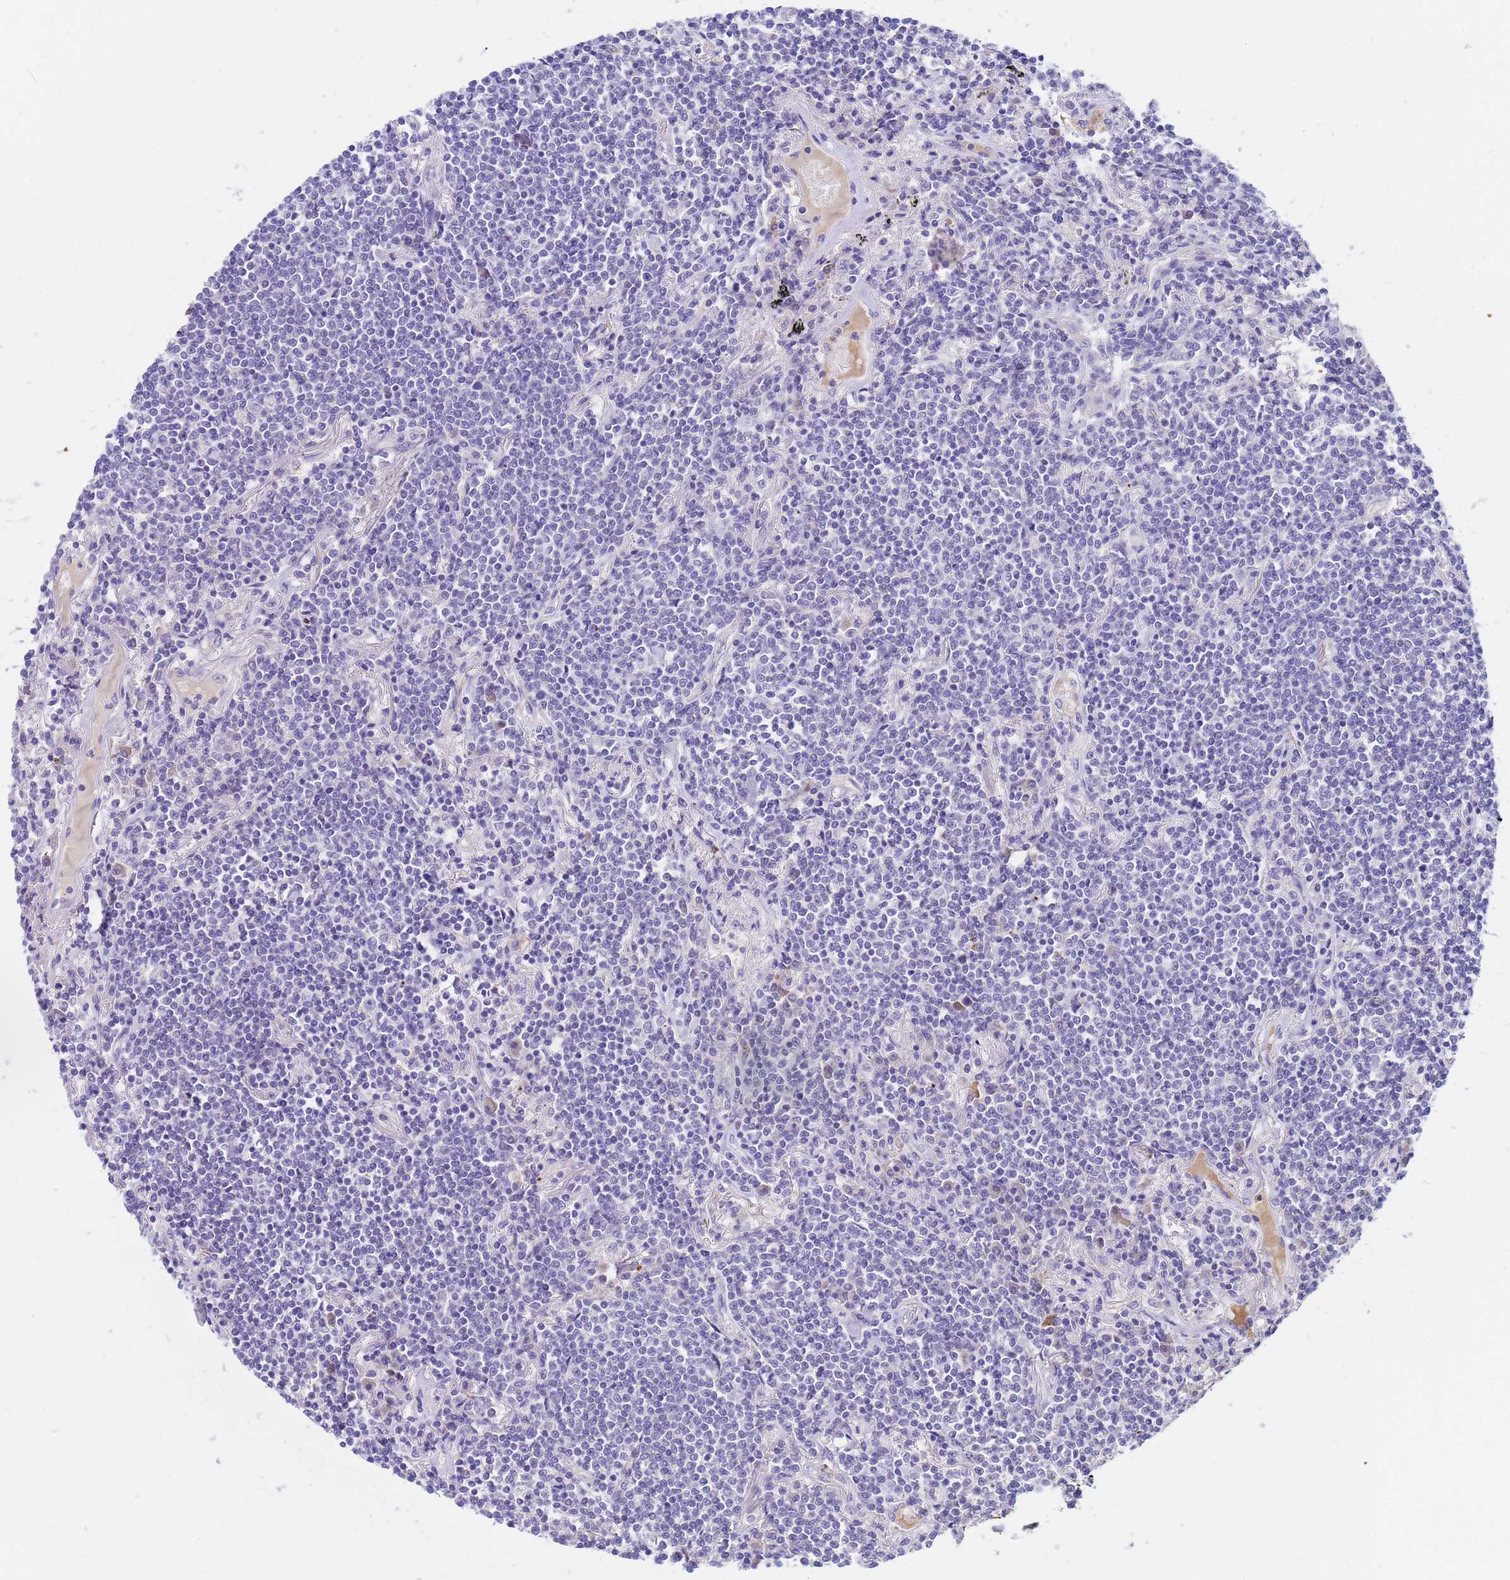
{"staining": {"intensity": "negative", "quantity": "none", "location": "none"}, "tissue": "lymphoma", "cell_type": "Tumor cells", "image_type": "cancer", "snomed": [{"axis": "morphology", "description": "Malignant lymphoma, non-Hodgkin's type, Low grade"}, {"axis": "topography", "description": "Lung"}], "caption": "IHC histopathology image of low-grade malignant lymphoma, non-Hodgkin's type stained for a protein (brown), which displays no staining in tumor cells. Nuclei are stained in blue.", "gene": "DPRX", "patient": {"sex": "female", "age": 71}}